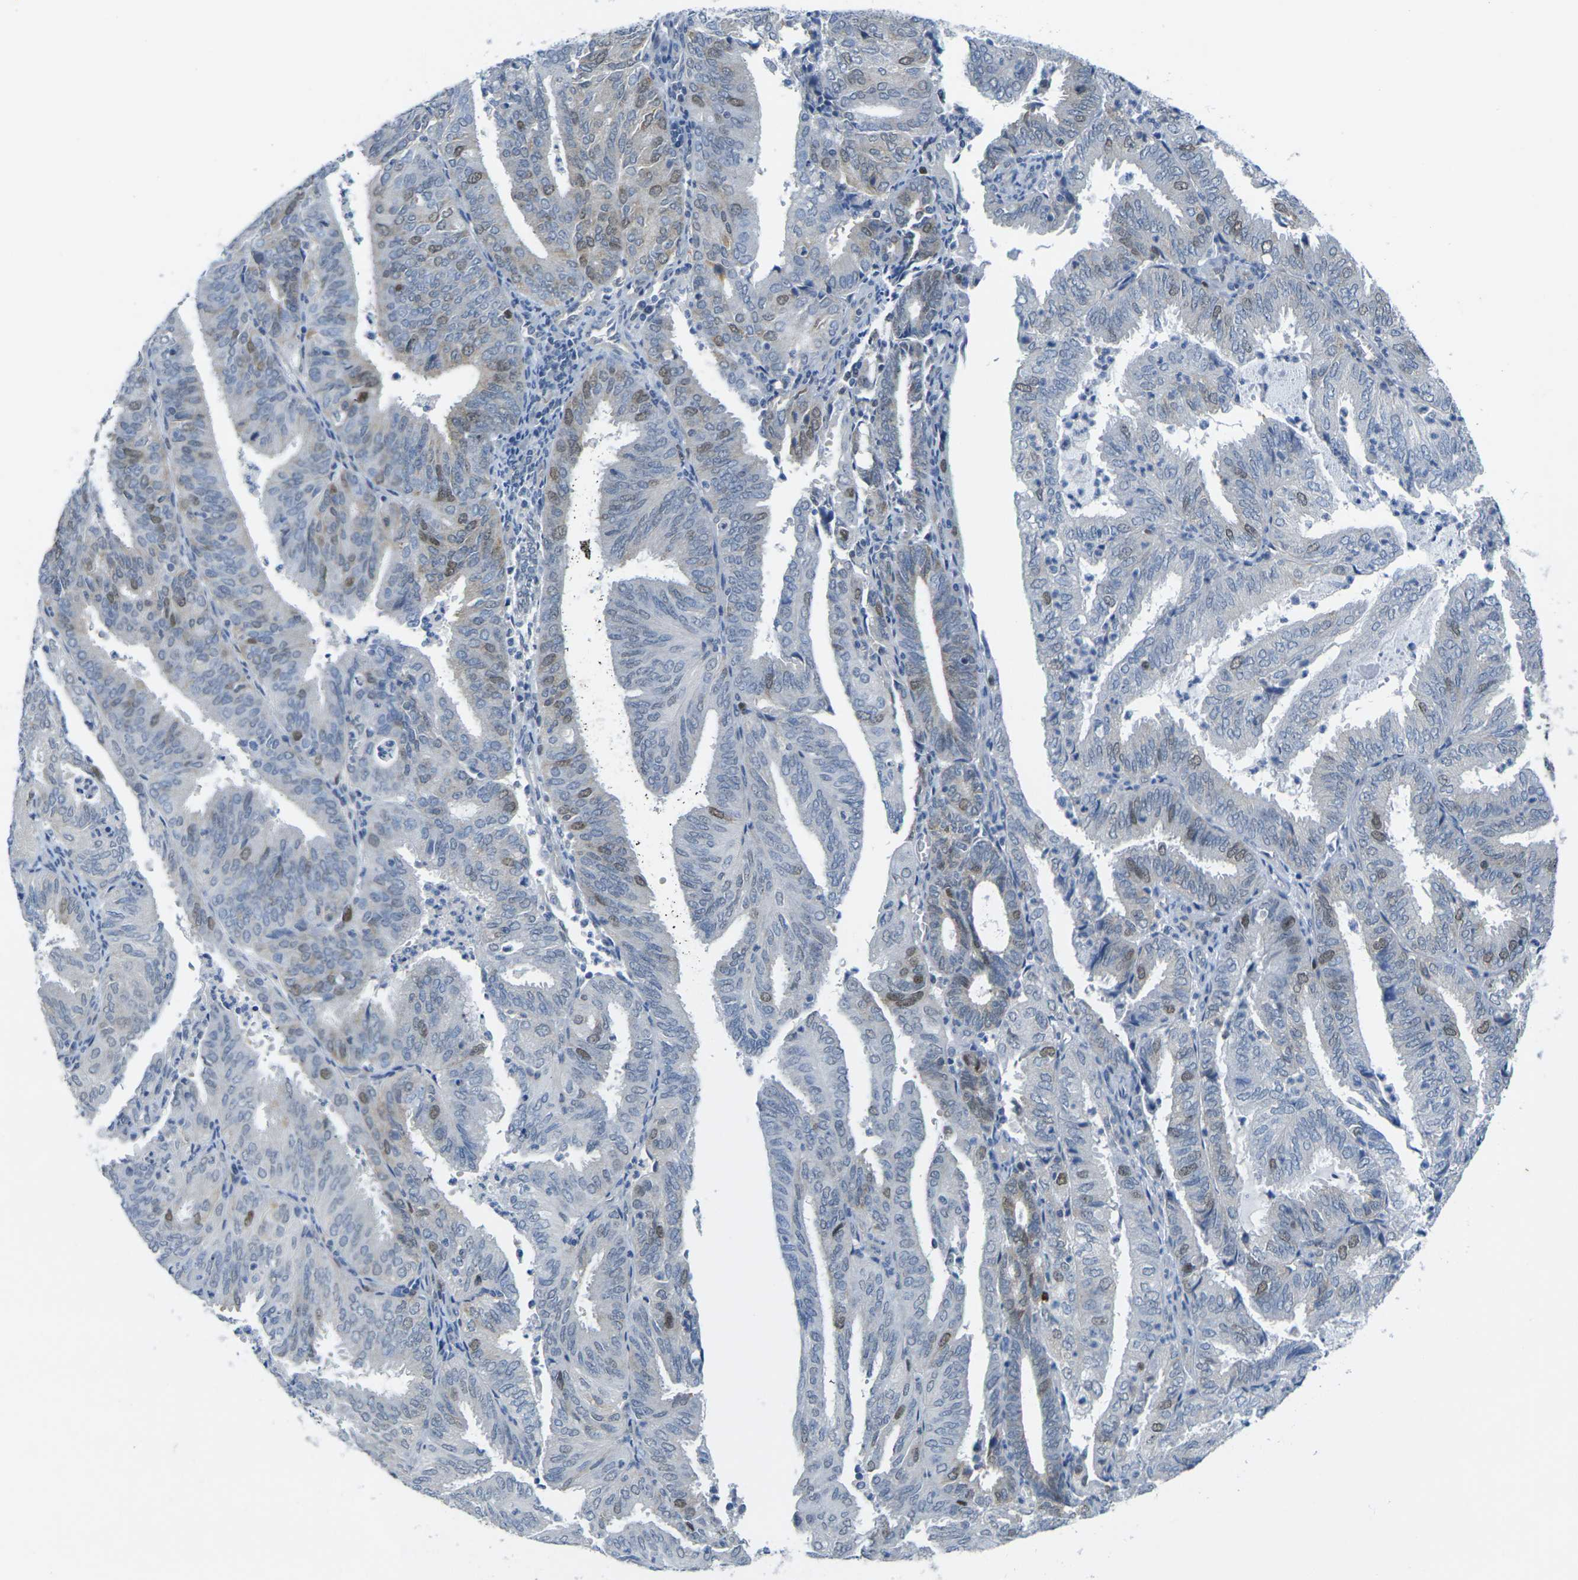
{"staining": {"intensity": "moderate", "quantity": "<25%", "location": "nuclear"}, "tissue": "endometrial cancer", "cell_type": "Tumor cells", "image_type": "cancer", "snomed": [{"axis": "morphology", "description": "Adenocarcinoma, NOS"}, {"axis": "topography", "description": "Uterus"}], "caption": "Endometrial adenocarcinoma stained with DAB (3,3'-diaminobenzidine) immunohistochemistry (IHC) reveals low levels of moderate nuclear staining in about <25% of tumor cells.", "gene": "CDK2", "patient": {"sex": "female", "age": 60}}